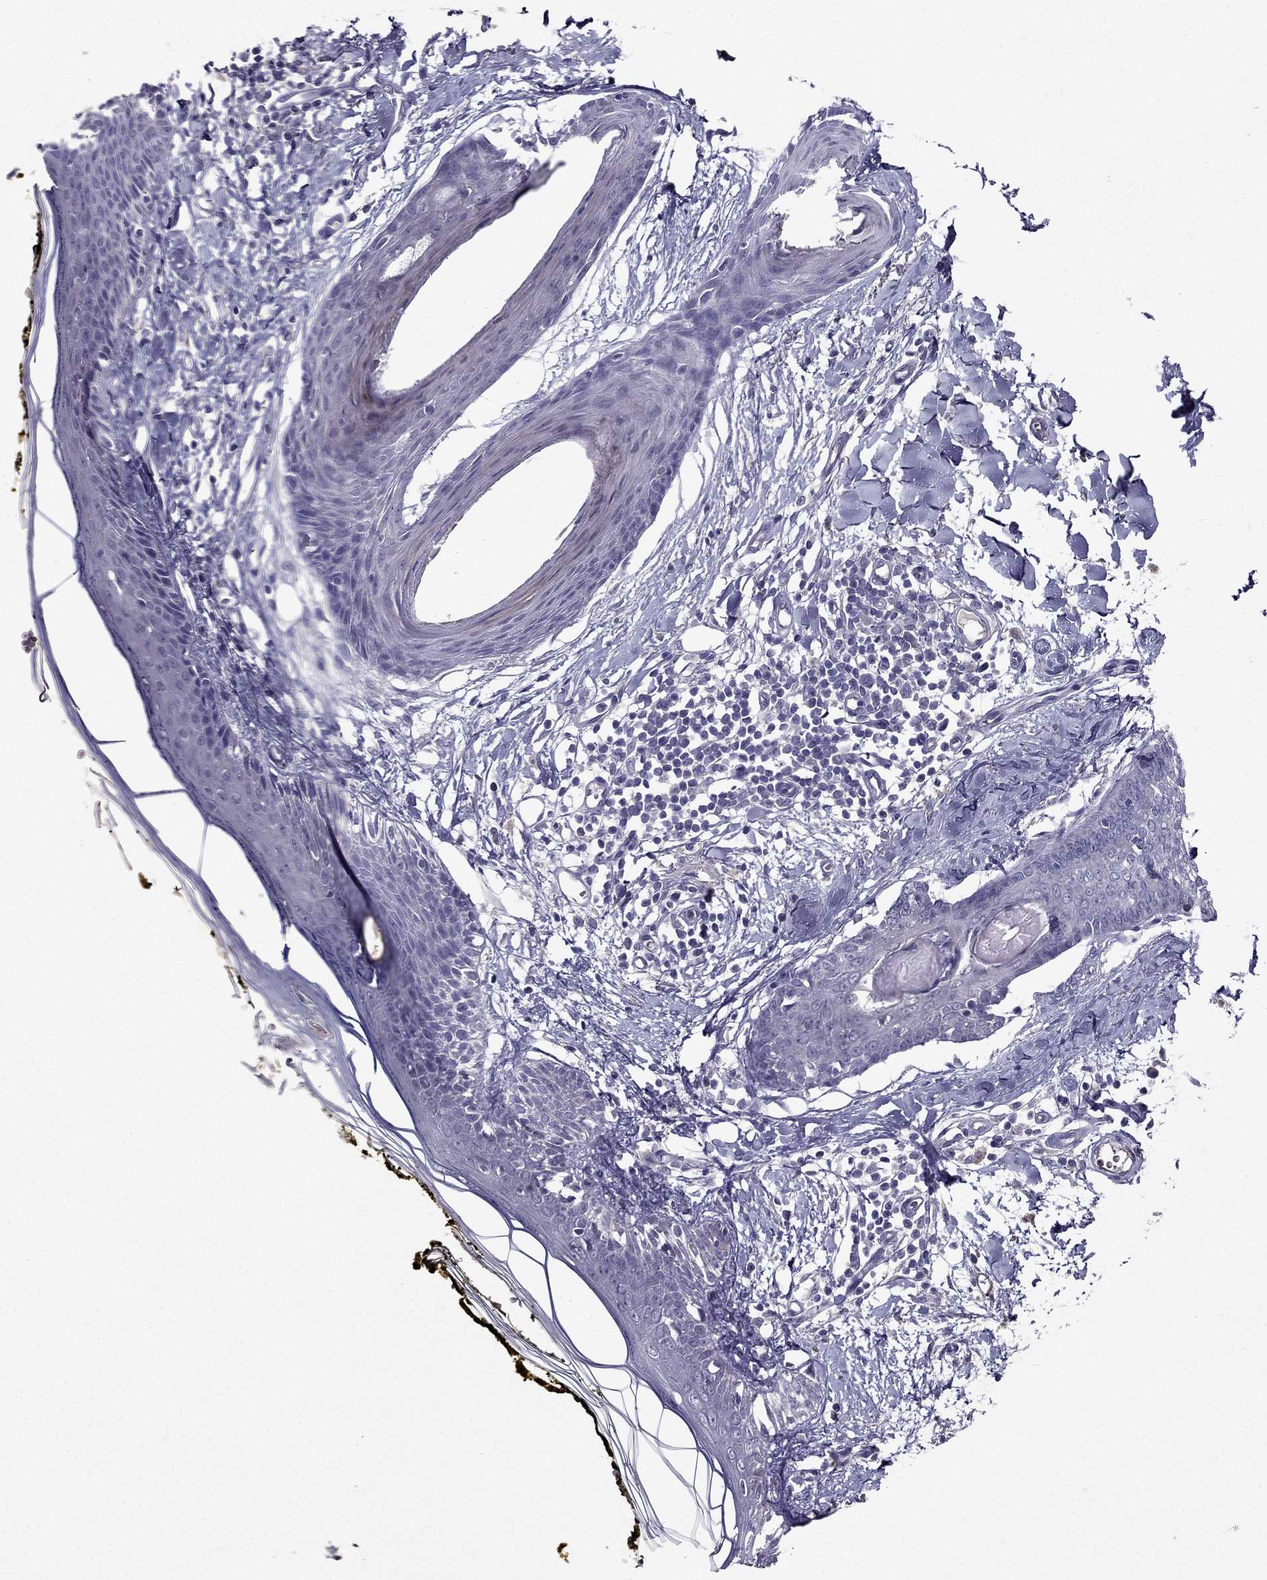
{"staining": {"intensity": "negative", "quantity": "none", "location": "none"}, "tissue": "skin", "cell_type": "Fibroblasts", "image_type": "normal", "snomed": [{"axis": "morphology", "description": "Normal tissue, NOS"}, {"axis": "topography", "description": "Skin"}], "caption": "This is an immunohistochemistry (IHC) histopathology image of unremarkable skin. There is no staining in fibroblasts.", "gene": "DUSP15", "patient": {"sex": "male", "age": 76}}